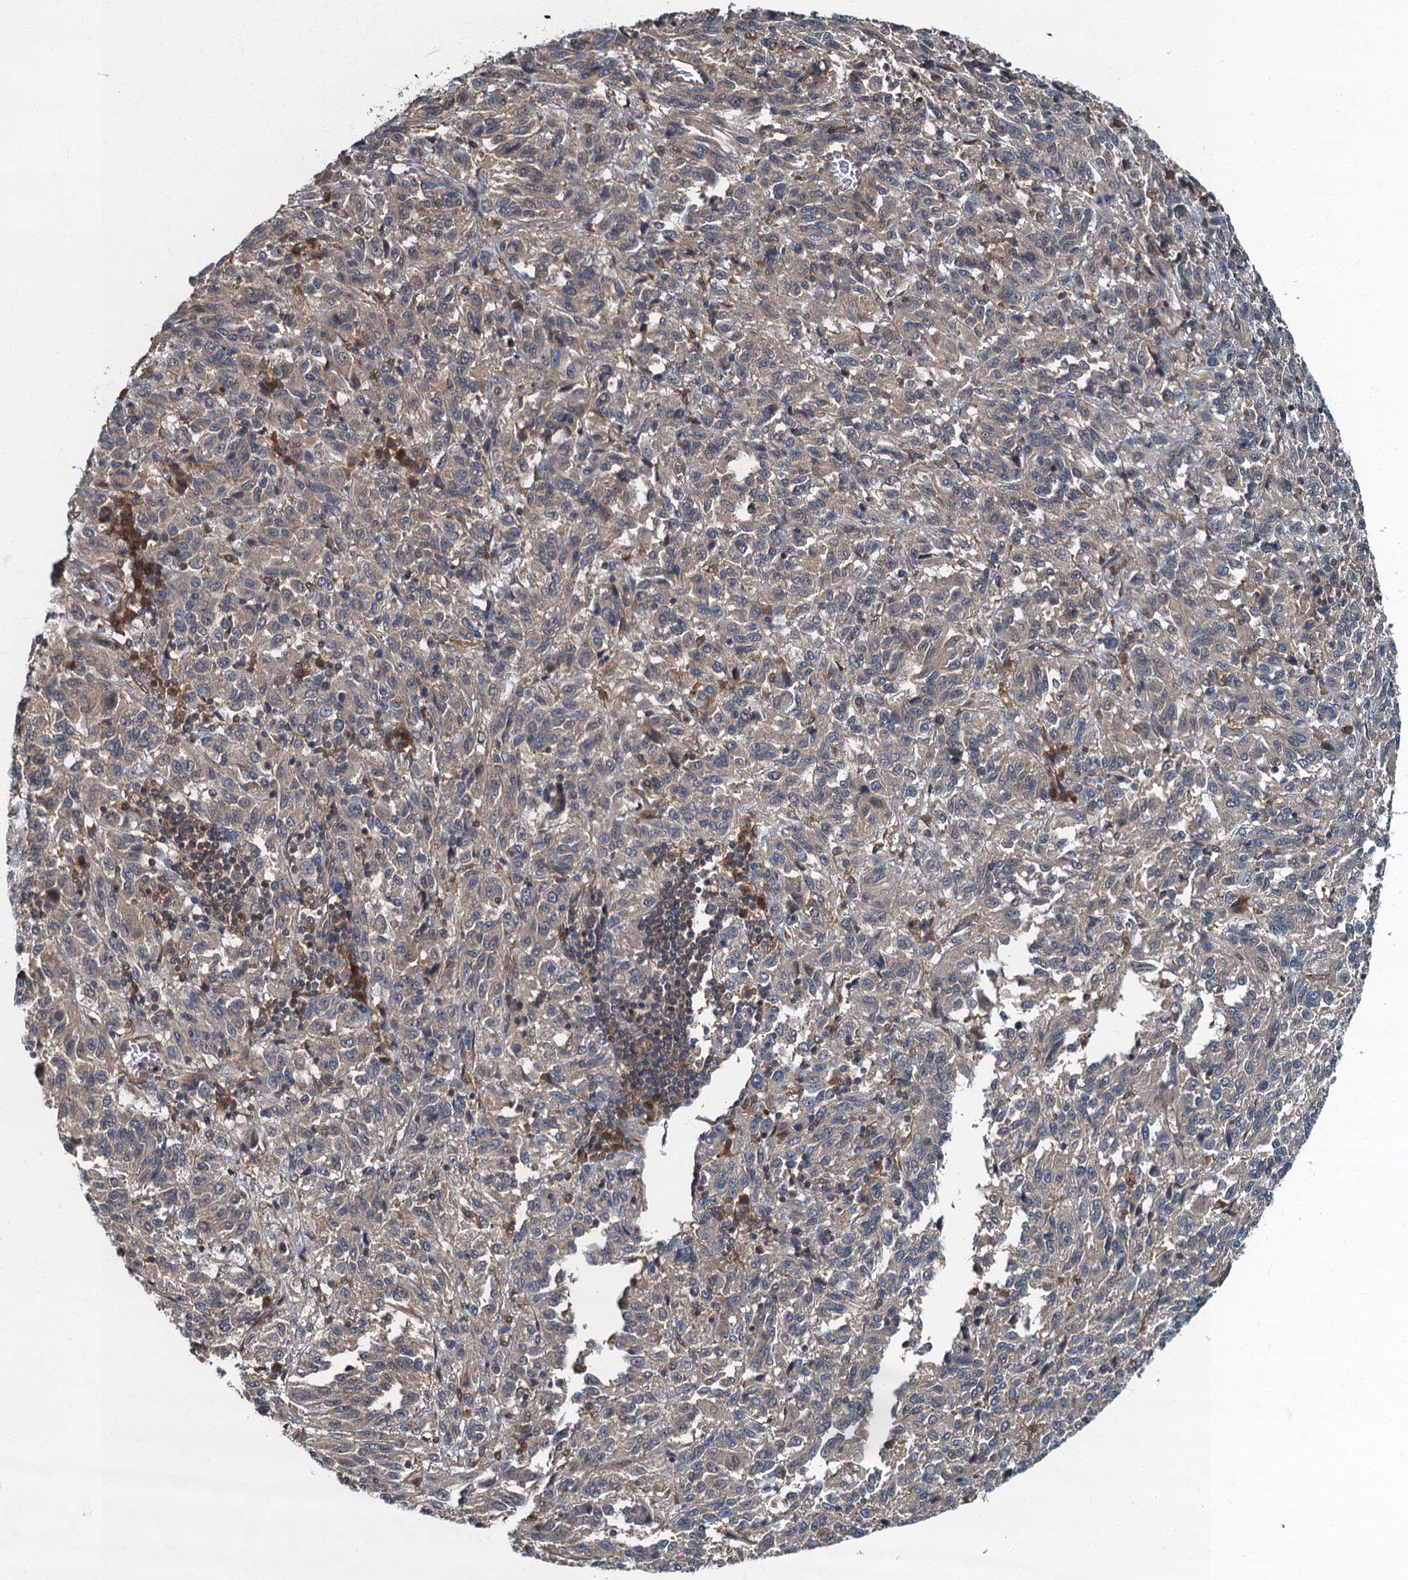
{"staining": {"intensity": "weak", "quantity": "25%-75%", "location": "cytoplasmic/membranous"}, "tissue": "melanoma", "cell_type": "Tumor cells", "image_type": "cancer", "snomed": [{"axis": "morphology", "description": "Malignant melanoma, Metastatic site"}, {"axis": "topography", "description": "Lung"}], "caption": "Immunohistochemistry (DAB) staining of melanoma reveals weak cytoplasmic/membranous protein expression in approximately 25%-75% of tumor cells.", "gene": "TBCK", "patient": {"sex": "male", "age": 64}}